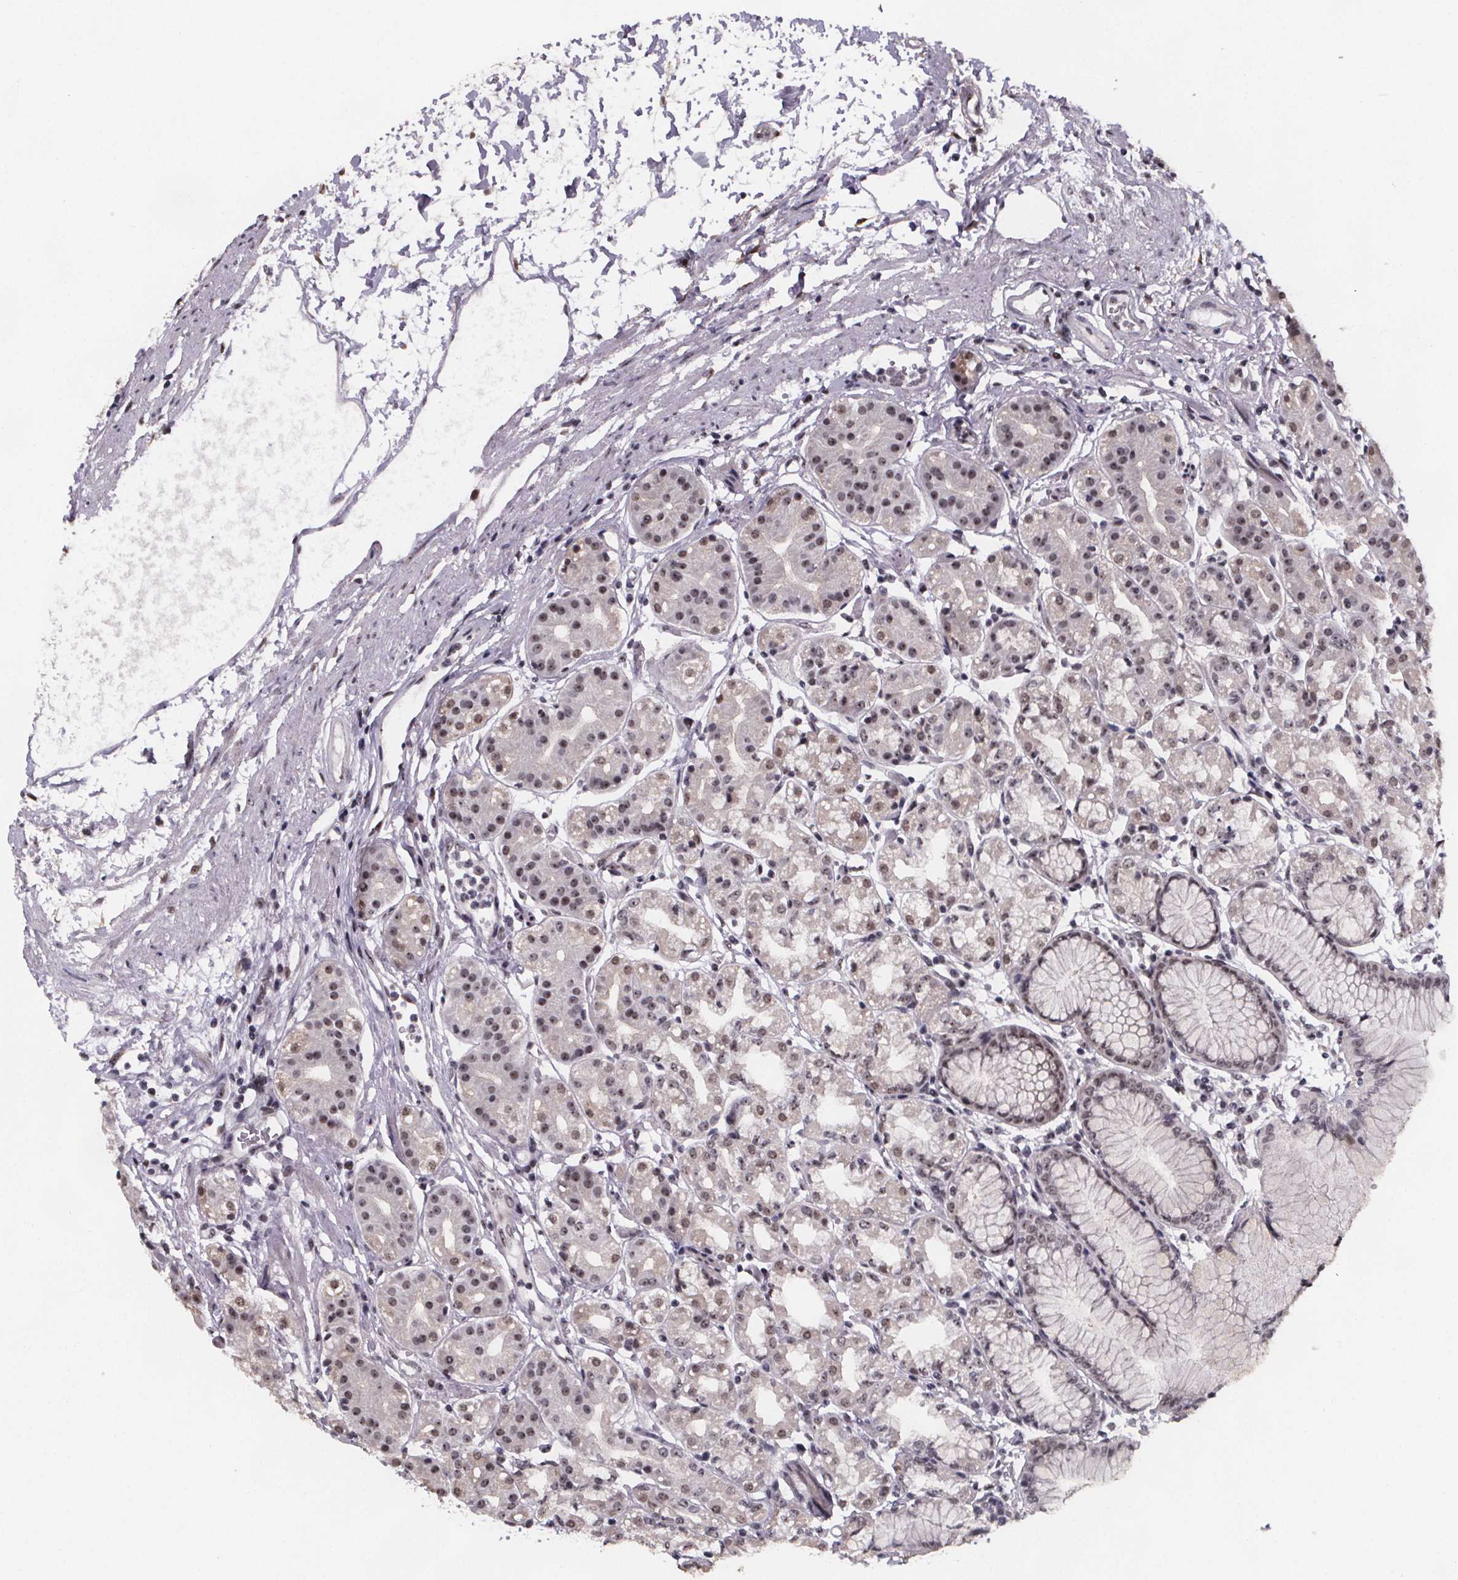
{"staining": {"intensity": "strong", "quantity": "25%-75%", "location": "cytoplasmic/membranous,nuclear"}, "tissue": "stomach", "cell_type": "Glandular cells", "image_type": "normal", "snomed": [{"axis": "morphology", "description": "Normal tissue, NOS"}, {"axis": "topography", "description": "Skeletal muscle"}, {"axis": "topography", "description": "Stomach"}], "caption": "Strong cytoplasmic/membranous,nuclear protein positivity is seen in about 25%-75% of glandular cells in stomach.", "gene": "U2SURP", "patient": {"sex": "female", "age": 57}}